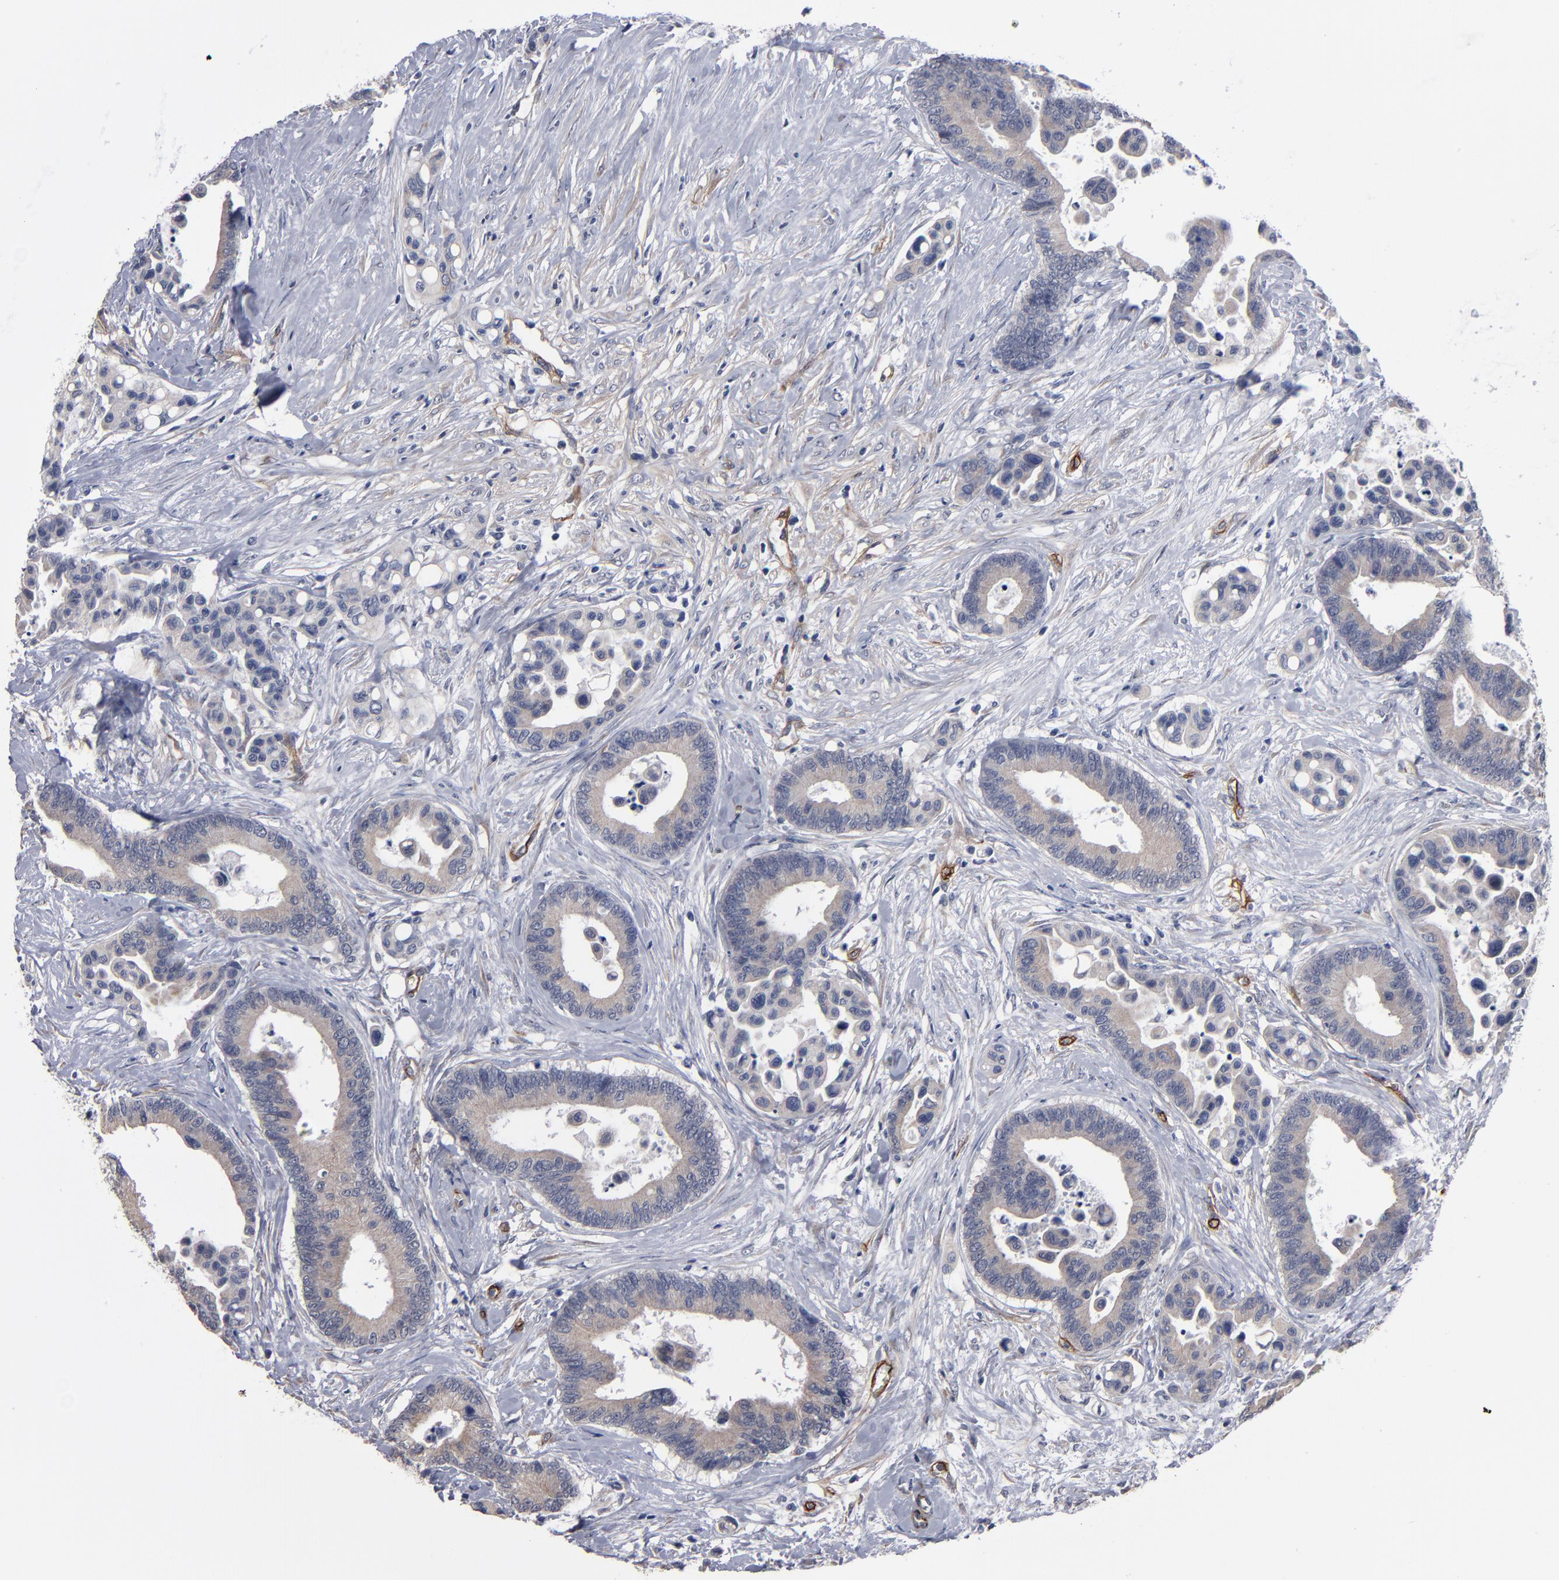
{"staining": {"intensity": "weak", "quantity": ">75%", "location": "cytoplasmic/membranous"}, "tissue": "colorectal cancer", "cell_type": "Tumor cells", "image_type": "cancer", "snomed": [{"axis": "morphology", "description": "Adenocarcinoma, NOS"}, {"axis": "topography", "description": "Colon"}], "caption": "IHC histopathology image of neoplastic tissue: colorectal cancer stained using immunohistochemistry reveals low levels of weak protein expression localized specifically in the cytoplasmic/membranous of tumor cells, appearing as a cytoplasmic/membranous brown color.", "gene": "ZNF175", "patient": {"sex": "male", "age": 82}}